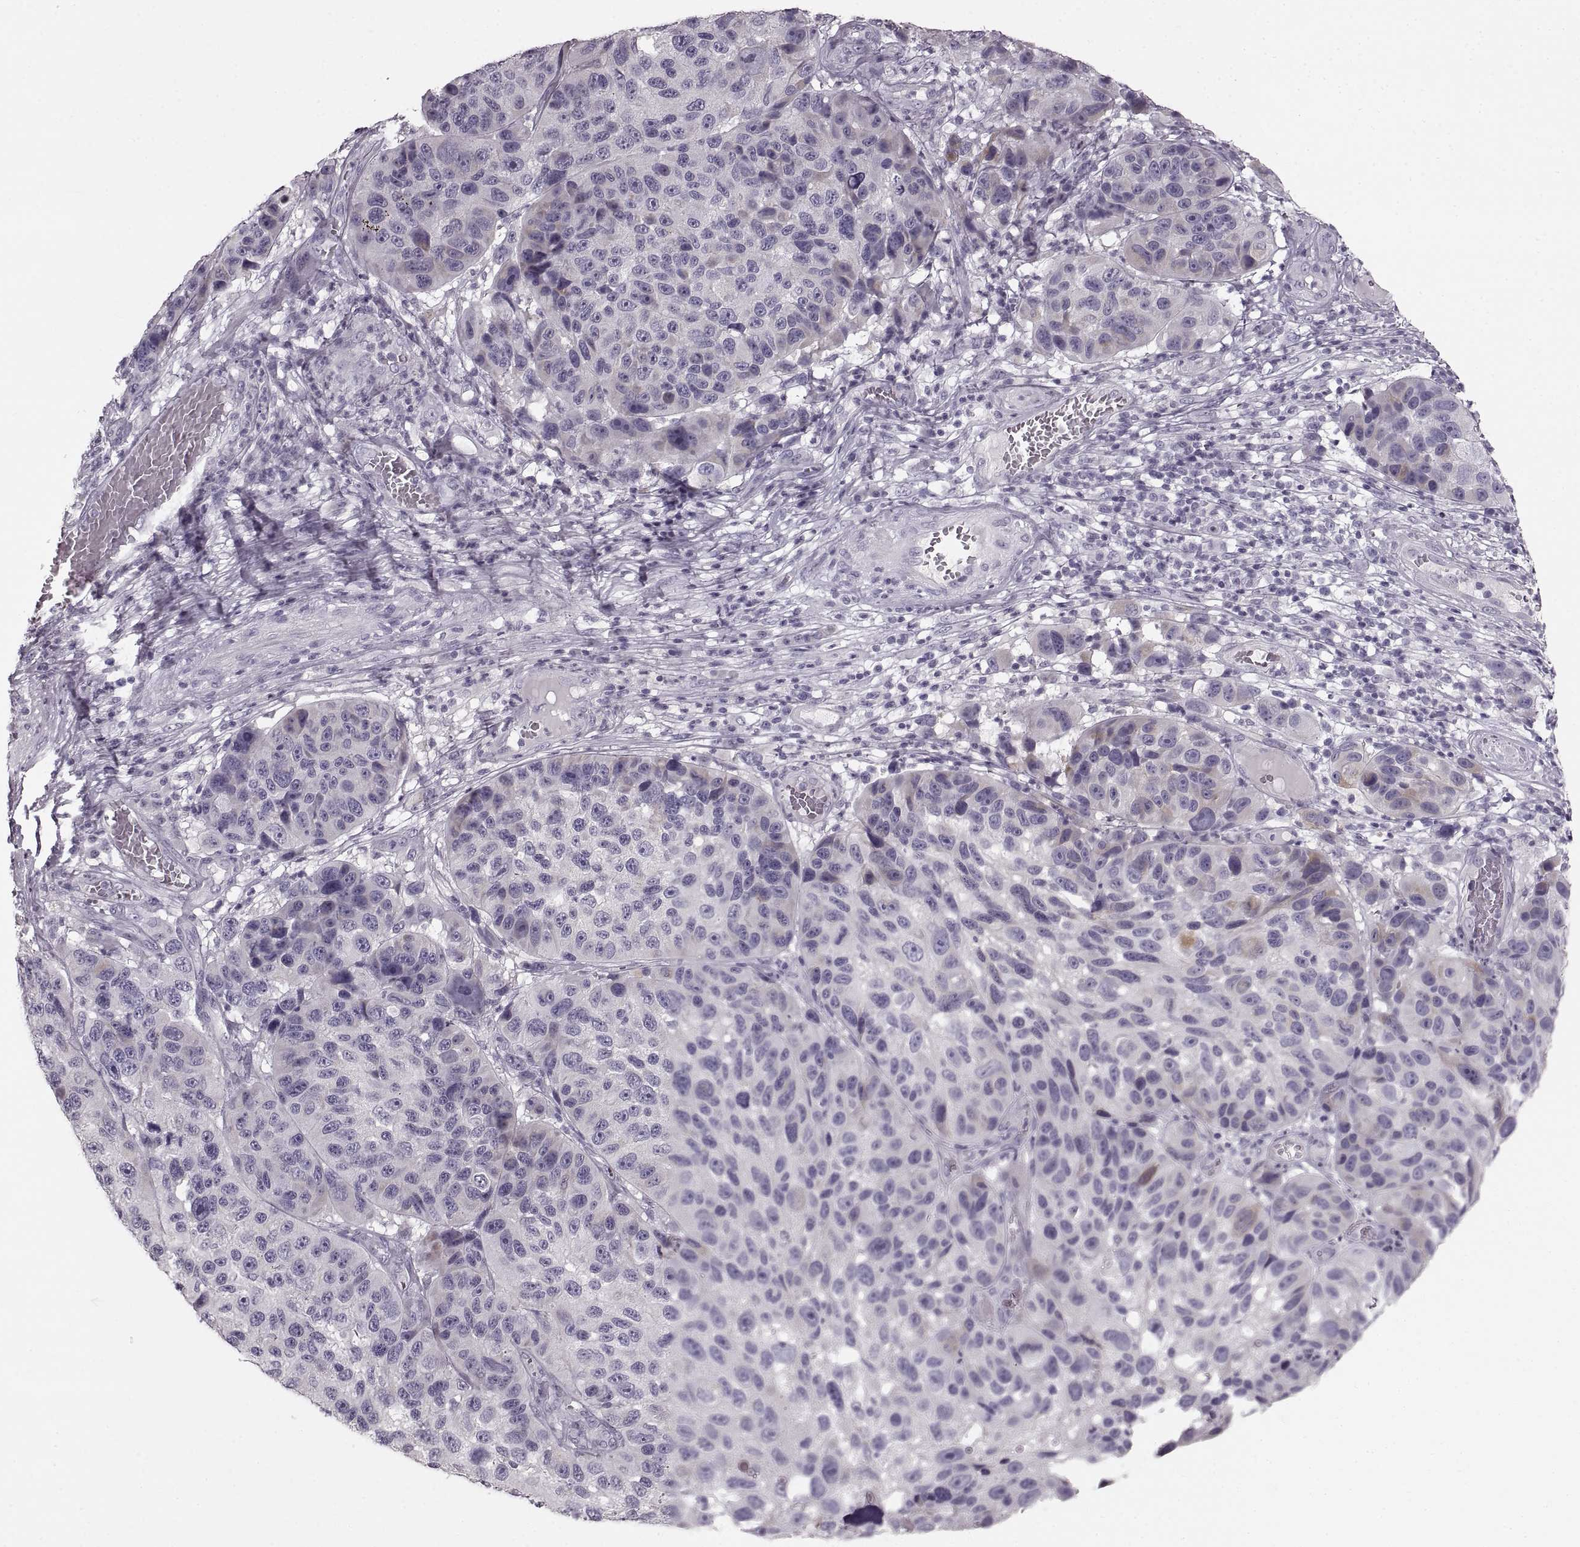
{"staining": {"intensity": "negative", "quantity": "none", "location": "none"}, "tissue": "melanoma", "cell_type": "Tumor cells", "image_type": "cancer", "snomed": [{"axis": "morphology", "description": "Malignant melanoma, NOS"}, {"axis": "topography", "description": "Skin"}], "caption": "Immunohistochemistry of malignant melanoma displays no expression in tumor cells.", "gene": "CNTN1", "patient": {"sex": "male", "age": 53}}